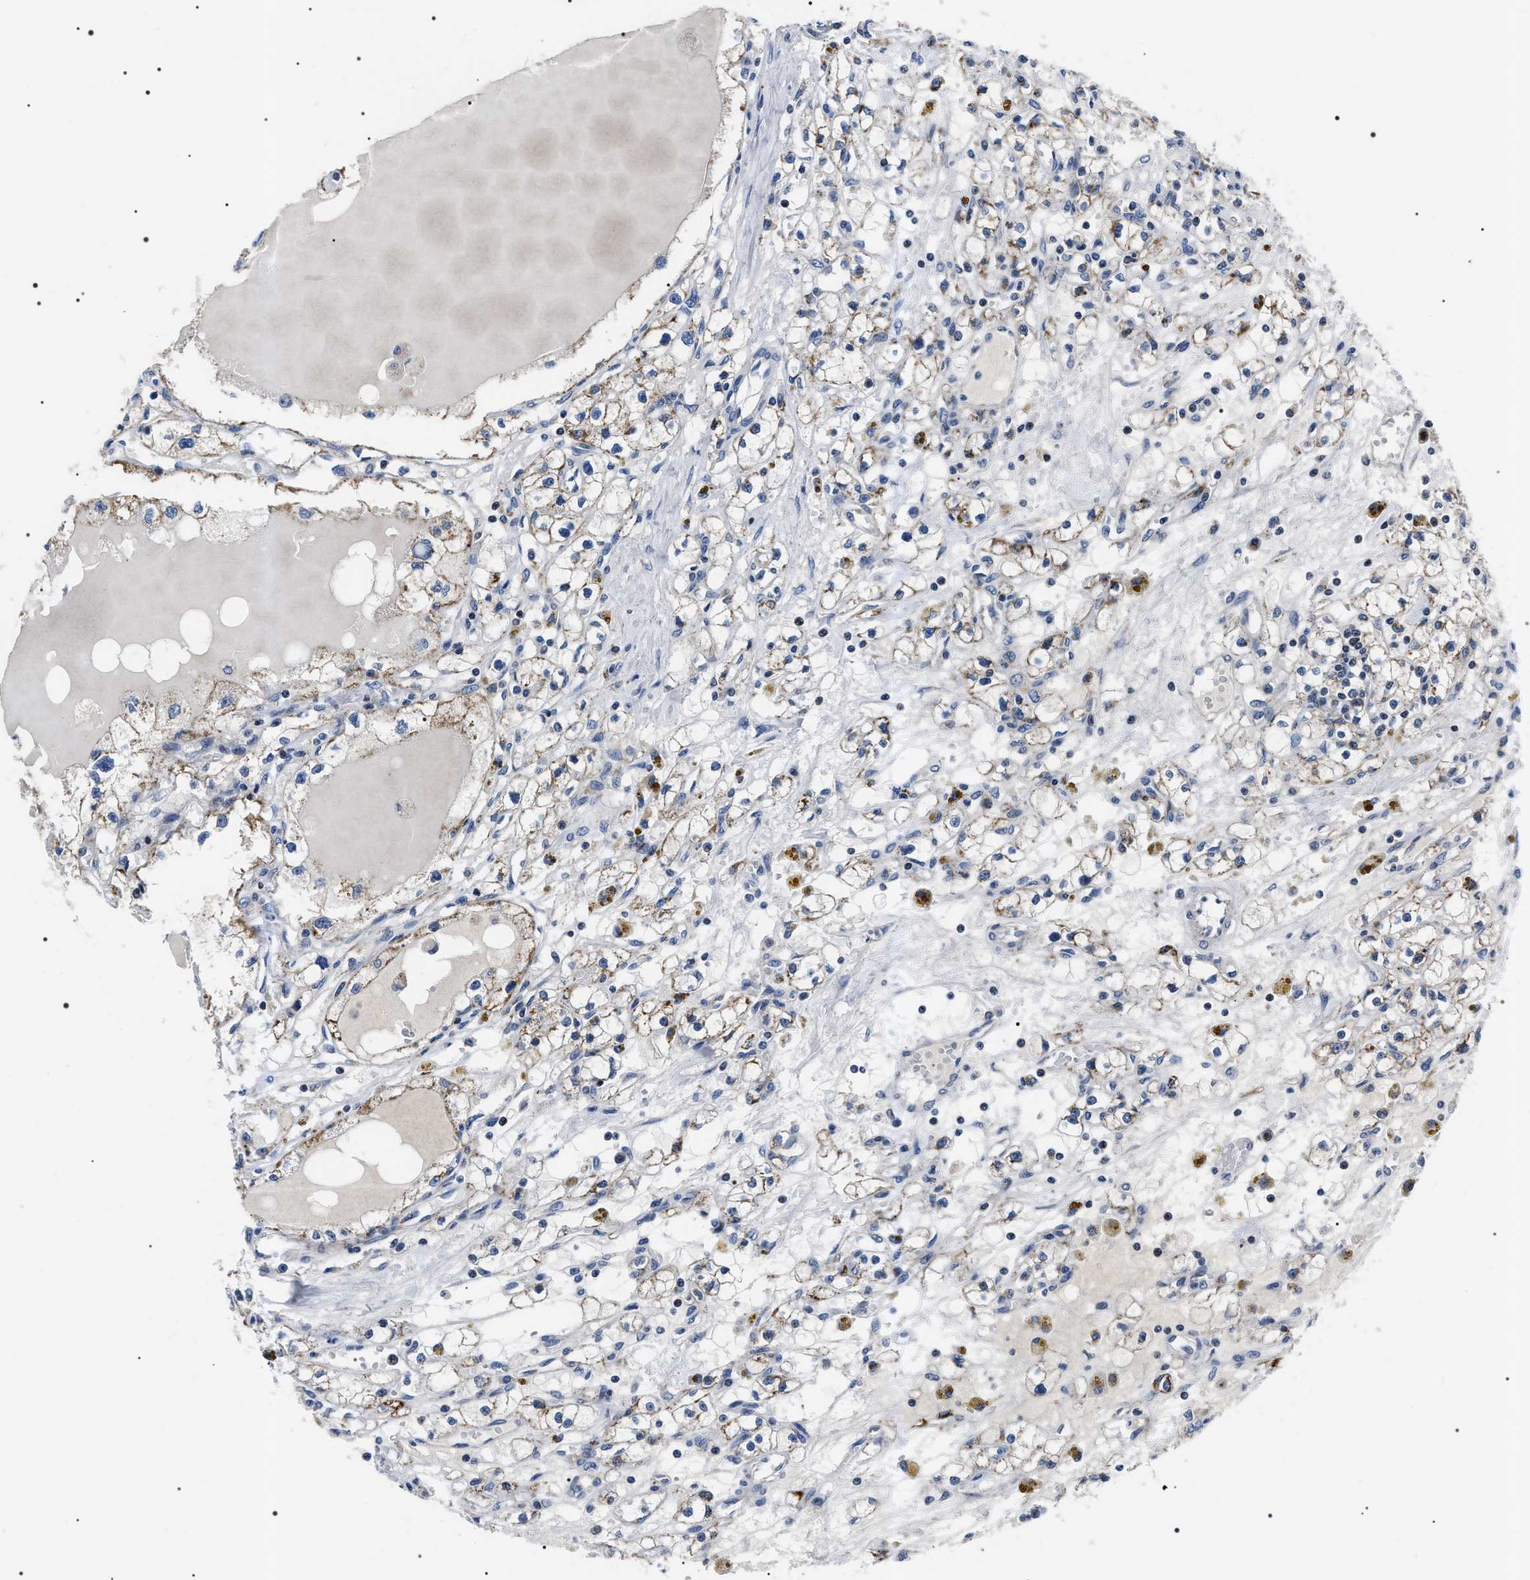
{"staining": {"intensity": "moderate", "quantity": "25%-75%", "location": "cytoplasmic/membranous"}, "tissue": "renal cancer", "cell_type": "Tumor cells", "image_type": "cancer", "snomed": [{"axis": "morphology", "description": "Adenocarcinoma, NOS"}, {"axis": "topography", "description": "Kidney"}], "caption": "A photomicrograph showing moderate cytoplasmic/membranous staining in about 25%-75% of tumor cells in adenocarcinoma (renal), as visualized by brown immunohistochemical staining.", "gene": "NTMT1", "patient": {"sex": "male", "age": 56}}